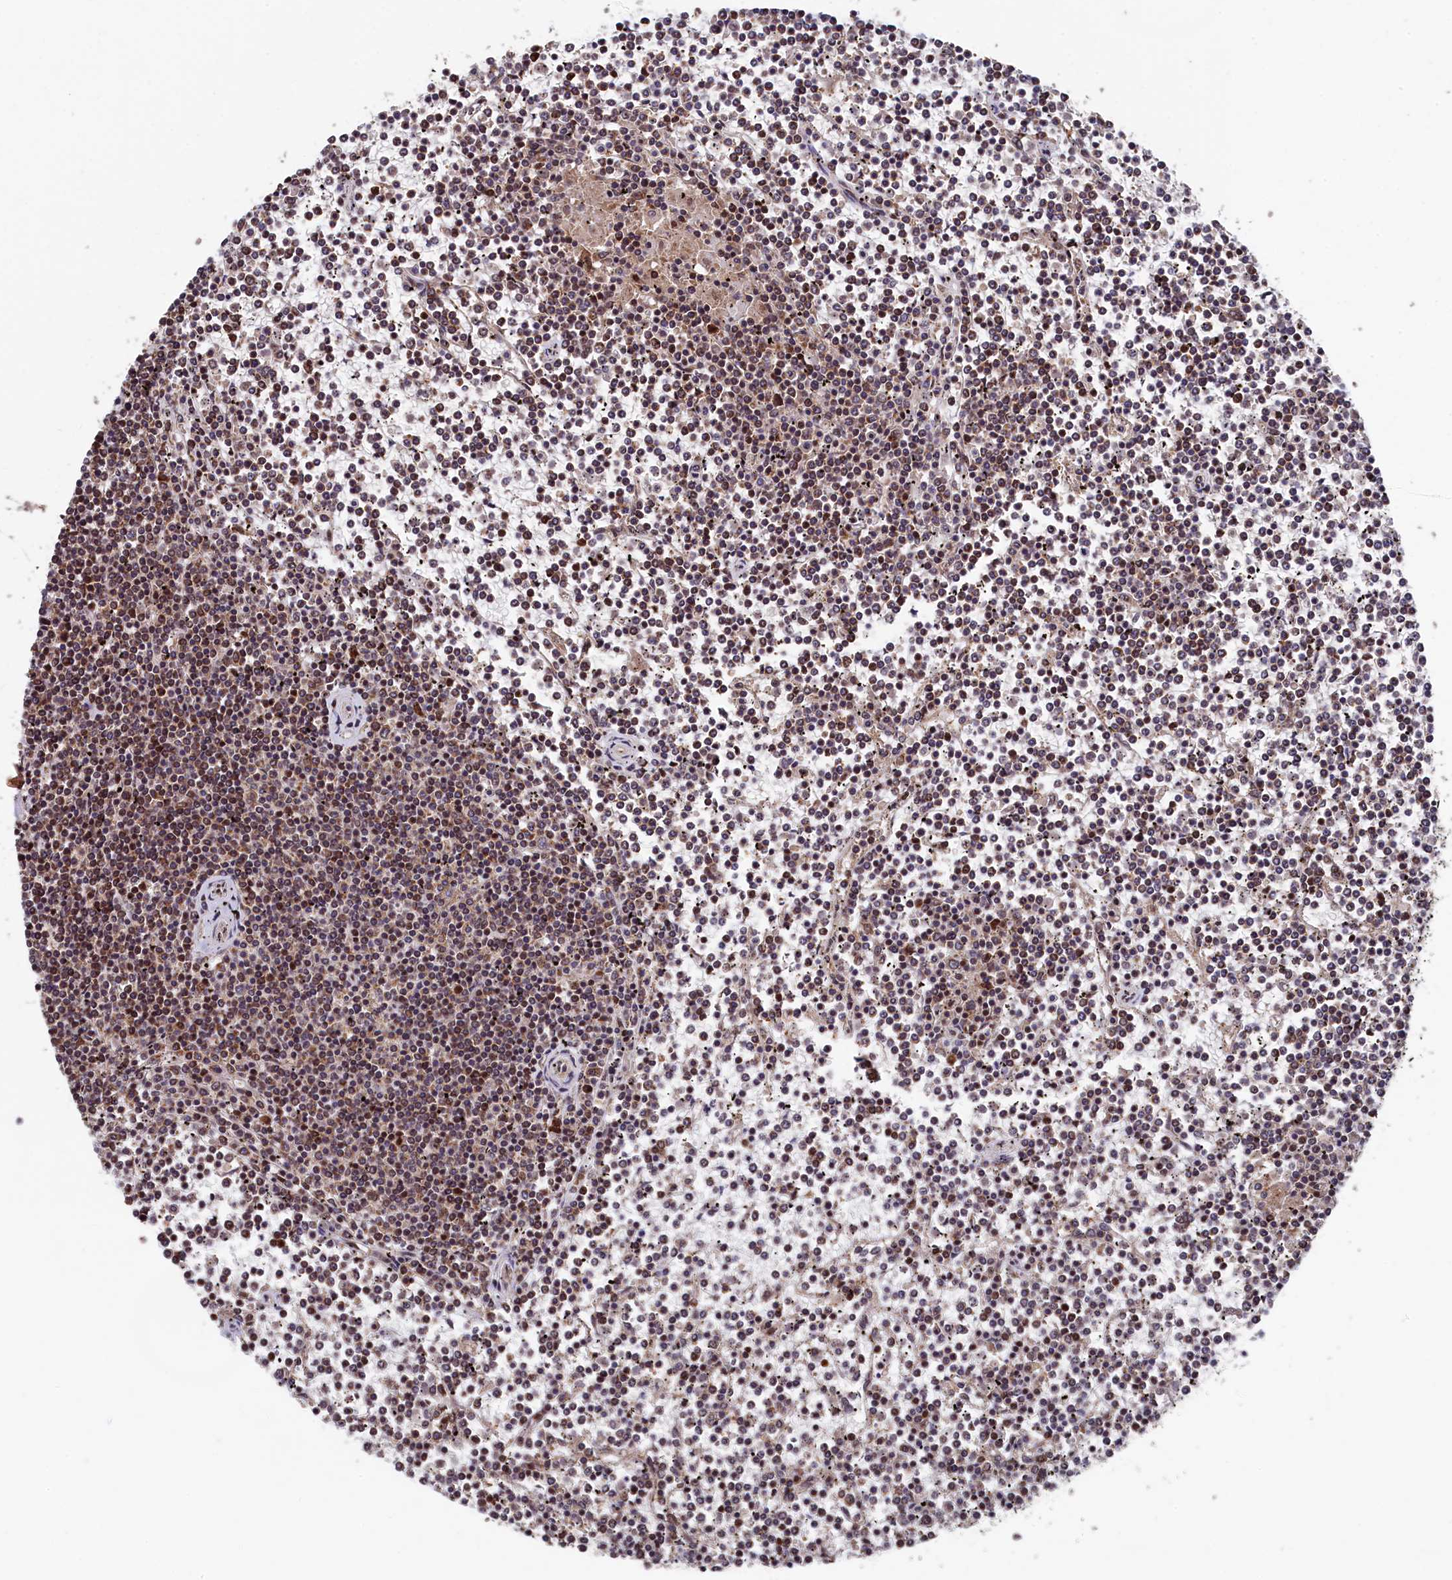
{"staining": {"intensity": "moderate", "quantity": ">75%", "location": "cytoplasmic/membranous,nuclear"}, "tissue": "lymphoma", "cell_type": "Tumor cells", "image_type": "cancer", "snomed": [{"axis": "morphology", "description": "Malignant lymphoma, non-Hodgkin's type, Low grade"}, {"axis": "topography", "description": "Spleen"}], "caption": "The image shows immunohistochemical staining of low-grade malignant lymphoma, non-Hodgkin's type. There is moderate cytoplasmic/membranous and nuclear expression is present in approximately >75% of tumor cells.", "gene": "CLPX", "patient": {"sex": "female", "age": 19}}